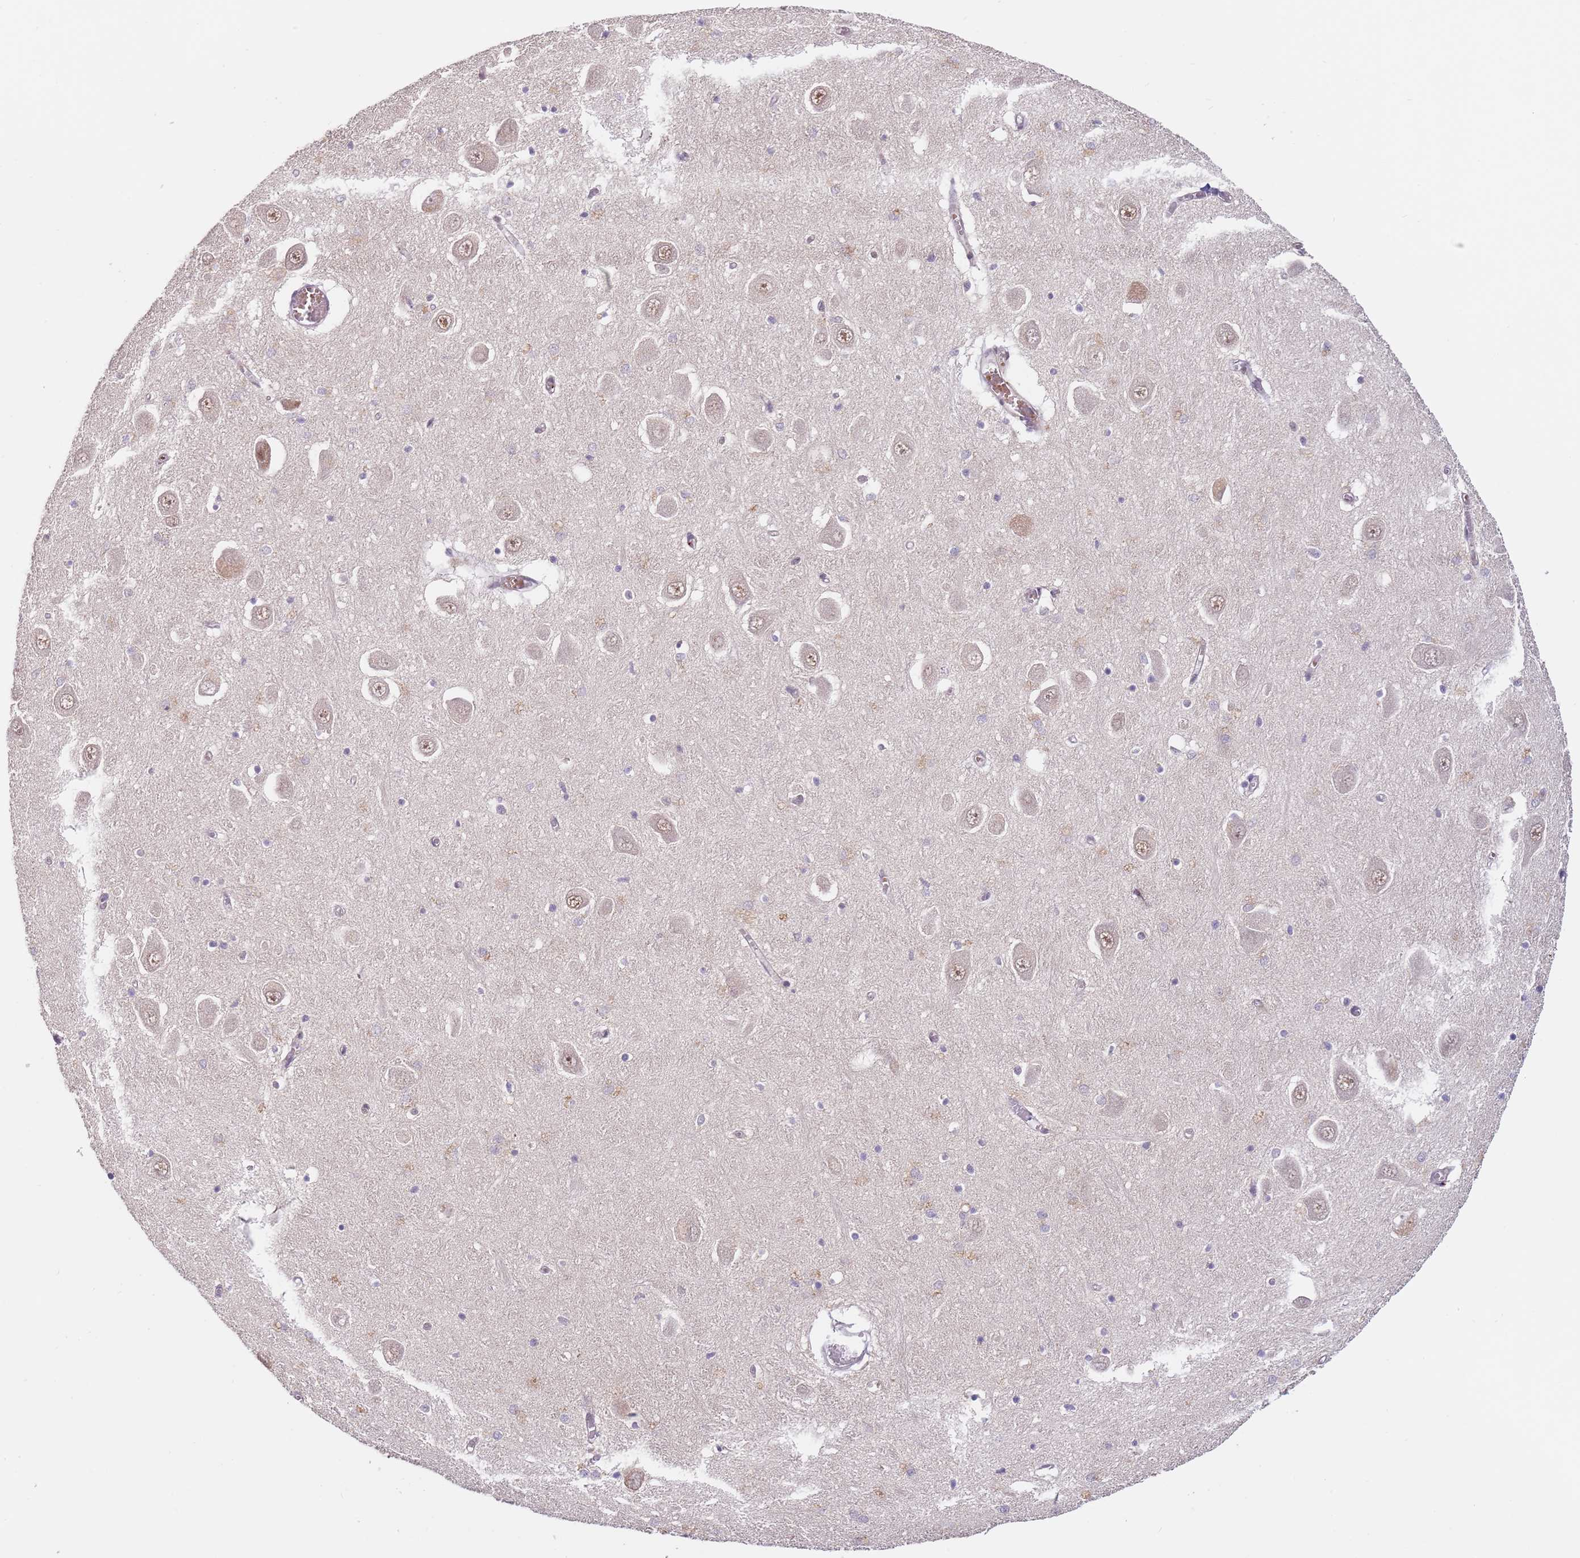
{"staining": {"intensity": "moderate", "quantity": "<25%", "location": "nuclear"}, "tissue": "hippocampus", "cell_type": "Glial cells", "image_type": "normal", "snomed": [{"axis": "morphology", "description": "Normal tissue, NOS"}, {"axis": "topography", "description": "Hippocampus"}], "caption": "DAB (3,3'-diaminobenzidine) immunohistochemical staining of unremarkable hippocampus reveals moderate nuclear protein positivity in about <25% of glial cells.", "gene": "LGALSL", "patient": {"sex": "male", "age": 70}}